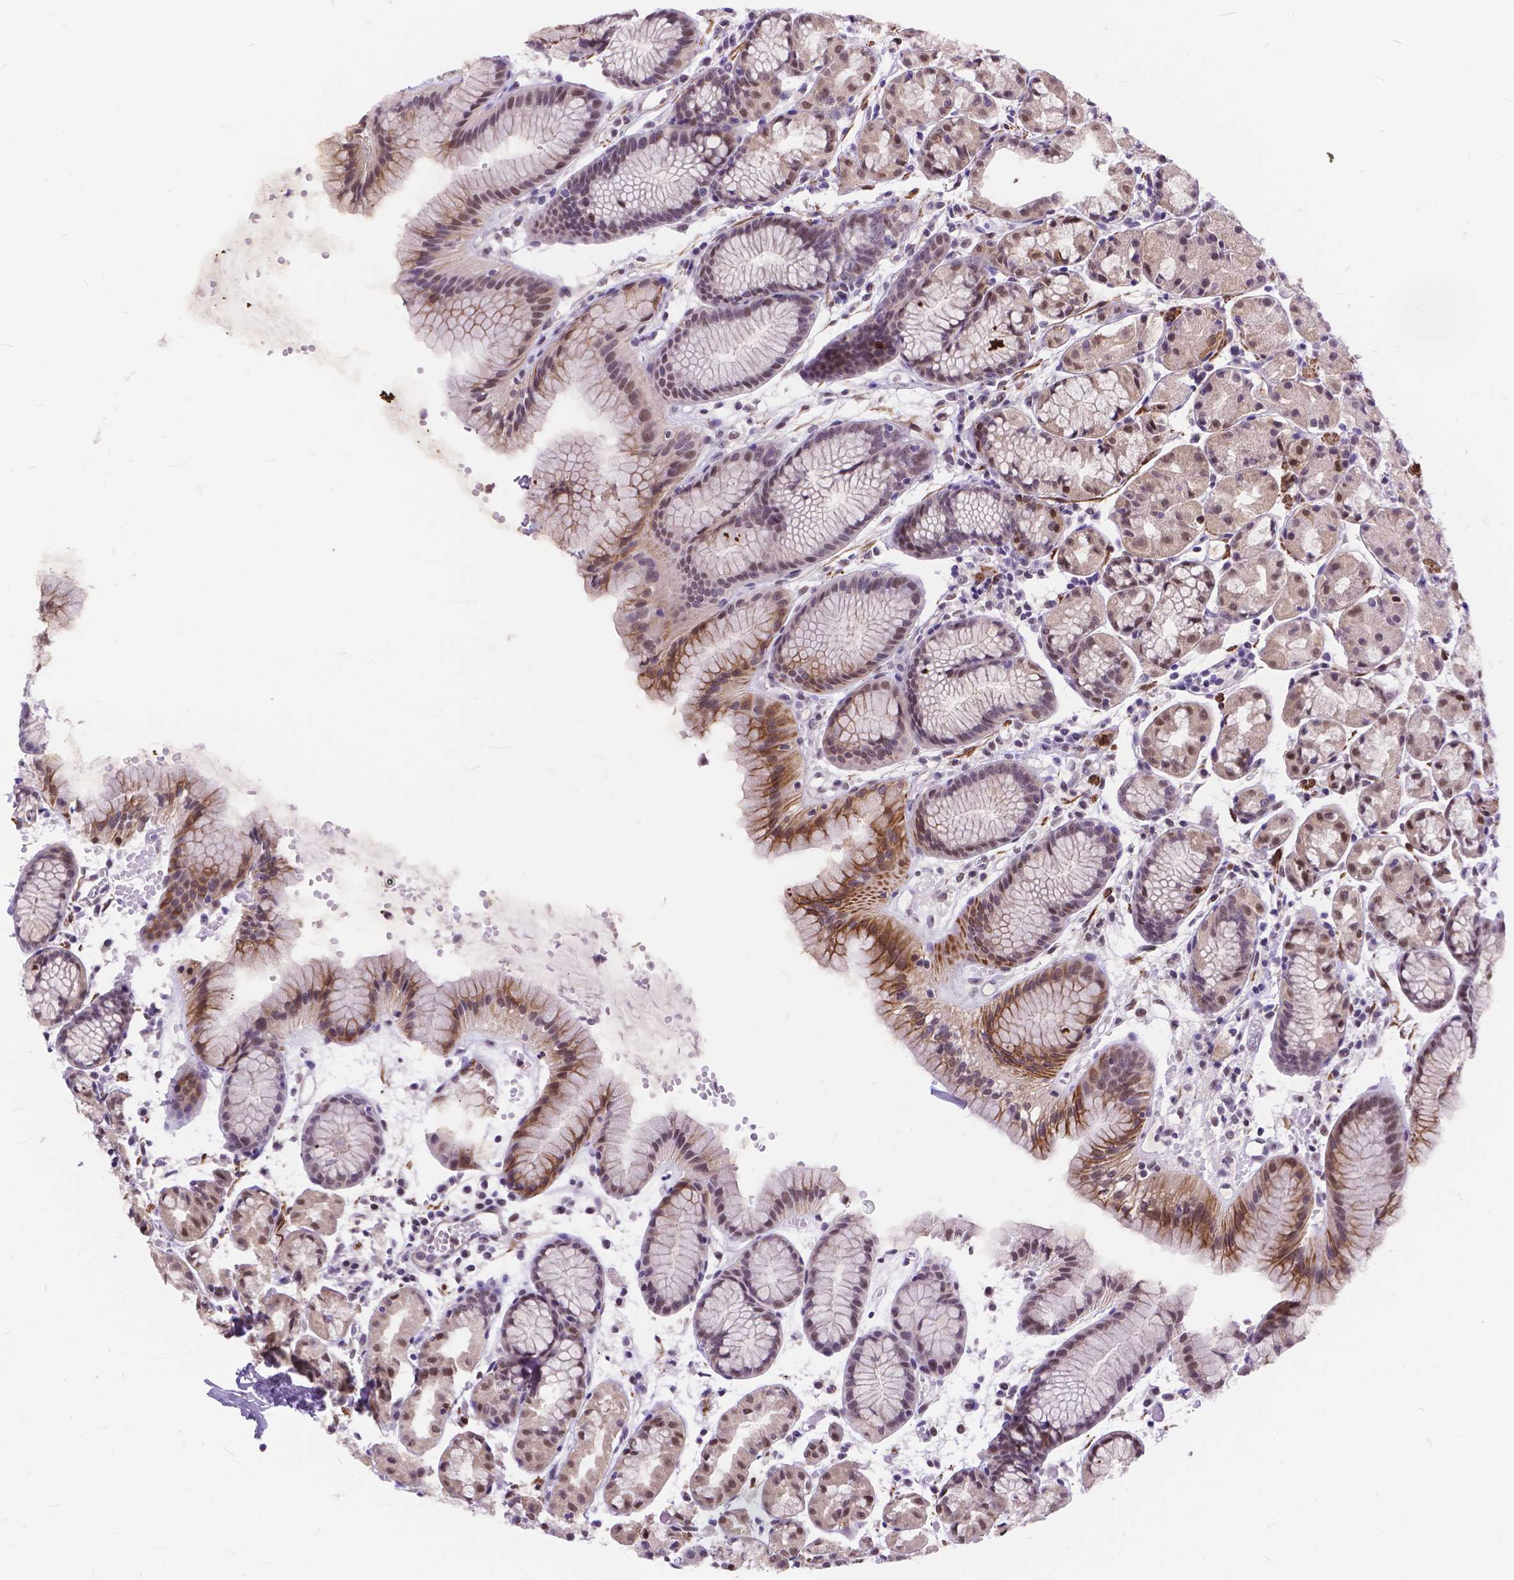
{"staining": {"intensity": "strong", "quantity": "<25%", "location": "cytoplasmic/membranous"}, "tissue": "stomach", "cell_type": "Glandular cells", "image_type": "normal", "snomed": [{"axis": "morphology", "description": "Normal tissue, NOS"}, {"axis": "topography", "description": "Stomach, upper"}], "caption": "Protein expression analysis of benign stomach shows strong cytoplasmic/membranous positivity in approximately <25% of glandular cells.", "gene": "MAN2C1", "patient": {"sex": "male", "age": 47}}